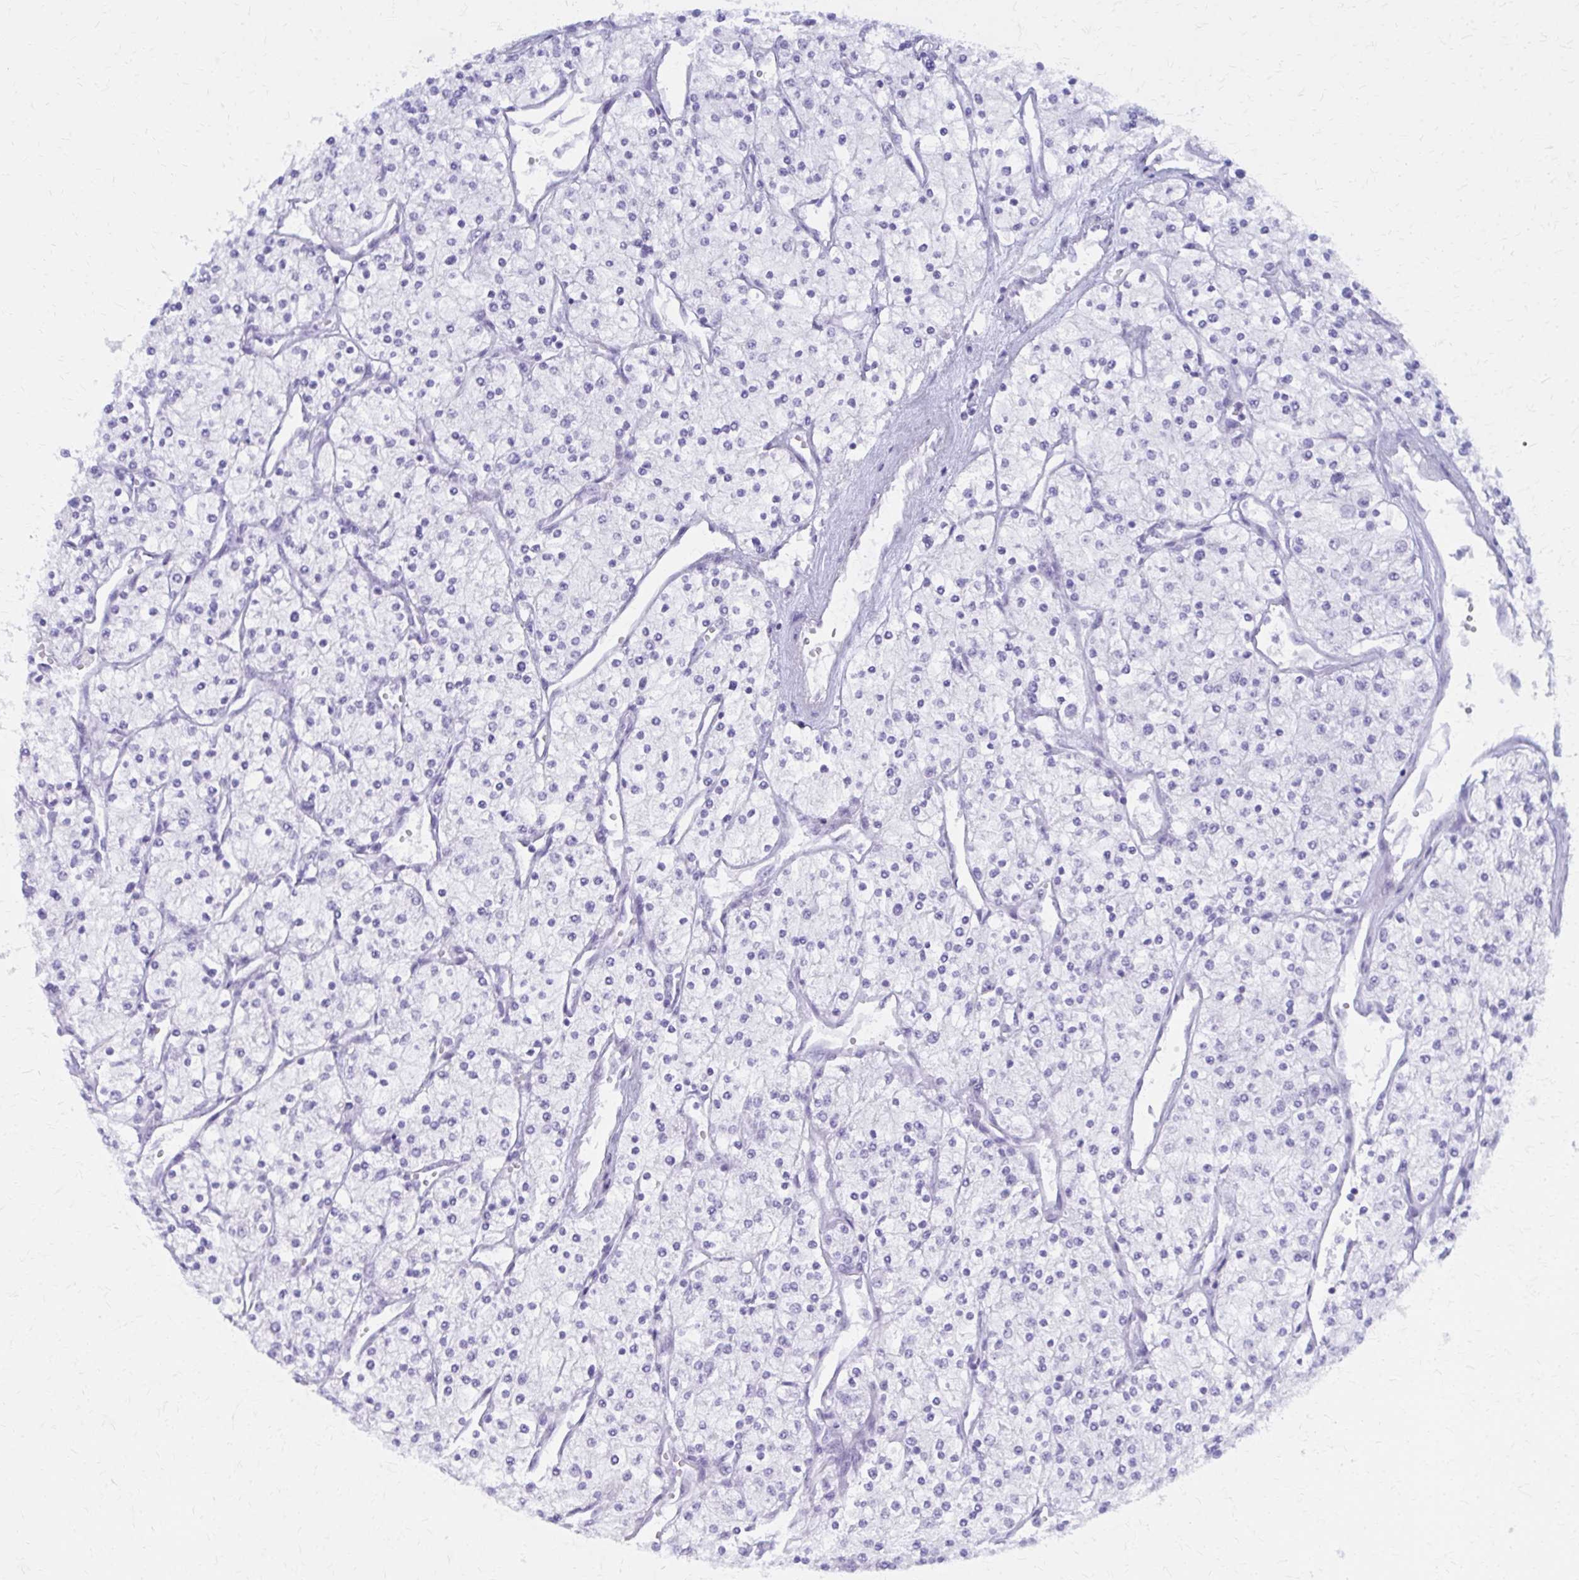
{"staining": {"intensity": "negative", "quantity": "none", "location": "none"}, "tissue": "renal cancer", "cell_type": "Tumor cells", "image_type": "cancer", "snomed": [{"axis": "morphology", "description": "Adenocarcinoma, NOS"}, {"axis": "topography", "description": "Kidney"}], "caption": "IHC histopathology image of neoplastic tissue: renal cancer (adenocarcinoma) stained with DAB (3,3'-diaminobenzidine) demonstrates no significant protein positivity in tumor cells.", "gene": "GFAP", "patient": {"sex": "male", "age": 80}}